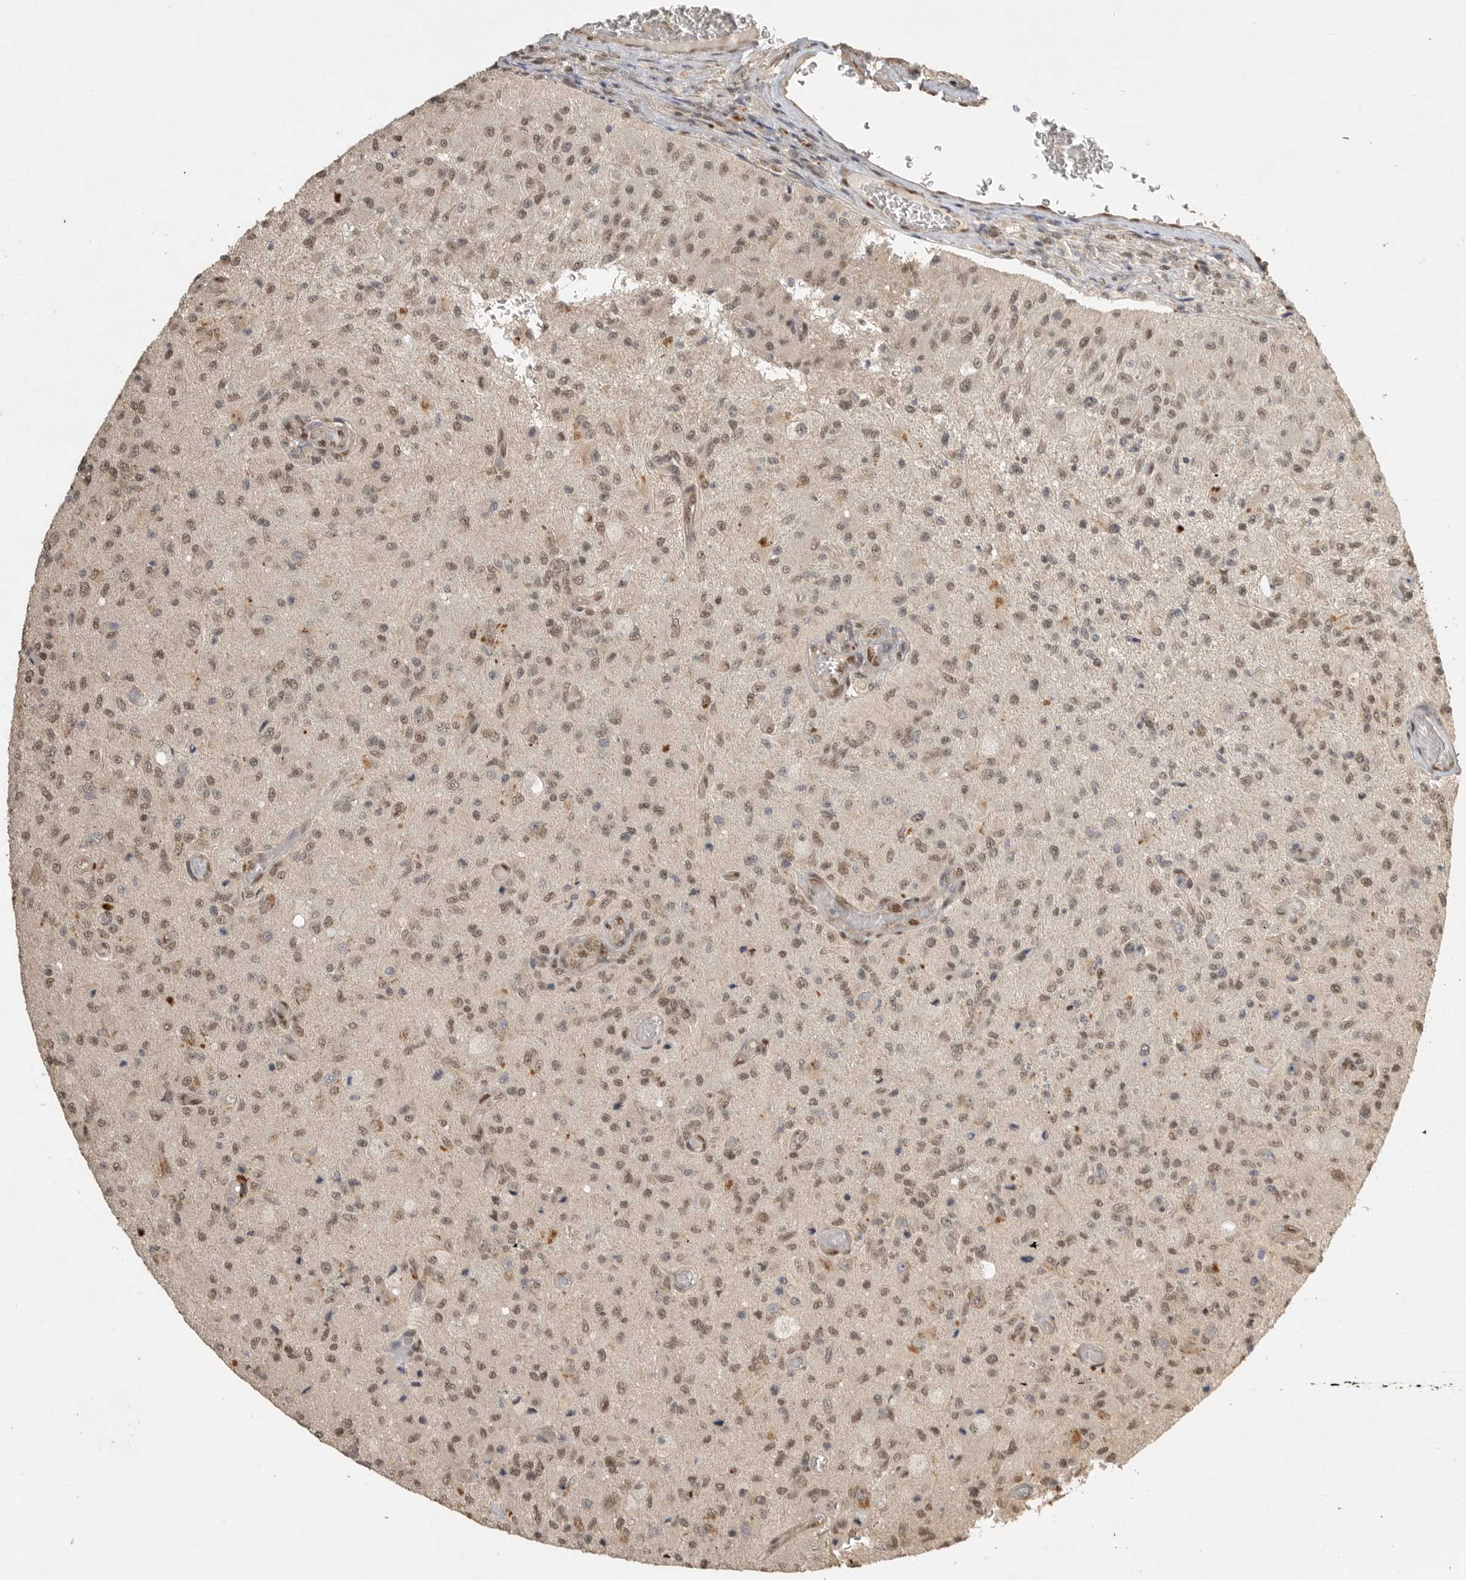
{"staining": {"intensity": "weak", "quantity": ">75%", "location": "nuclear"}, "tissue": "glioma", "cell_type": "Tumor cells", "image_type": "cancer", "snomed": [{"axis": "morphology", "description": "Normal tissue, NOS"}, {"axis": "morphology", "description": "Glioma, malignant, High grade"}, {"axis": "topography", "description": "Cerebral cortex"}], "caption": "High-grade glioma (malignant) stained with DAB immunohistochemistry shows low levels of weak nuclear staining in approximately >75% of tumor cells.", "gene": "DFFA", "patient": {"sex": "male", "age": 77}}